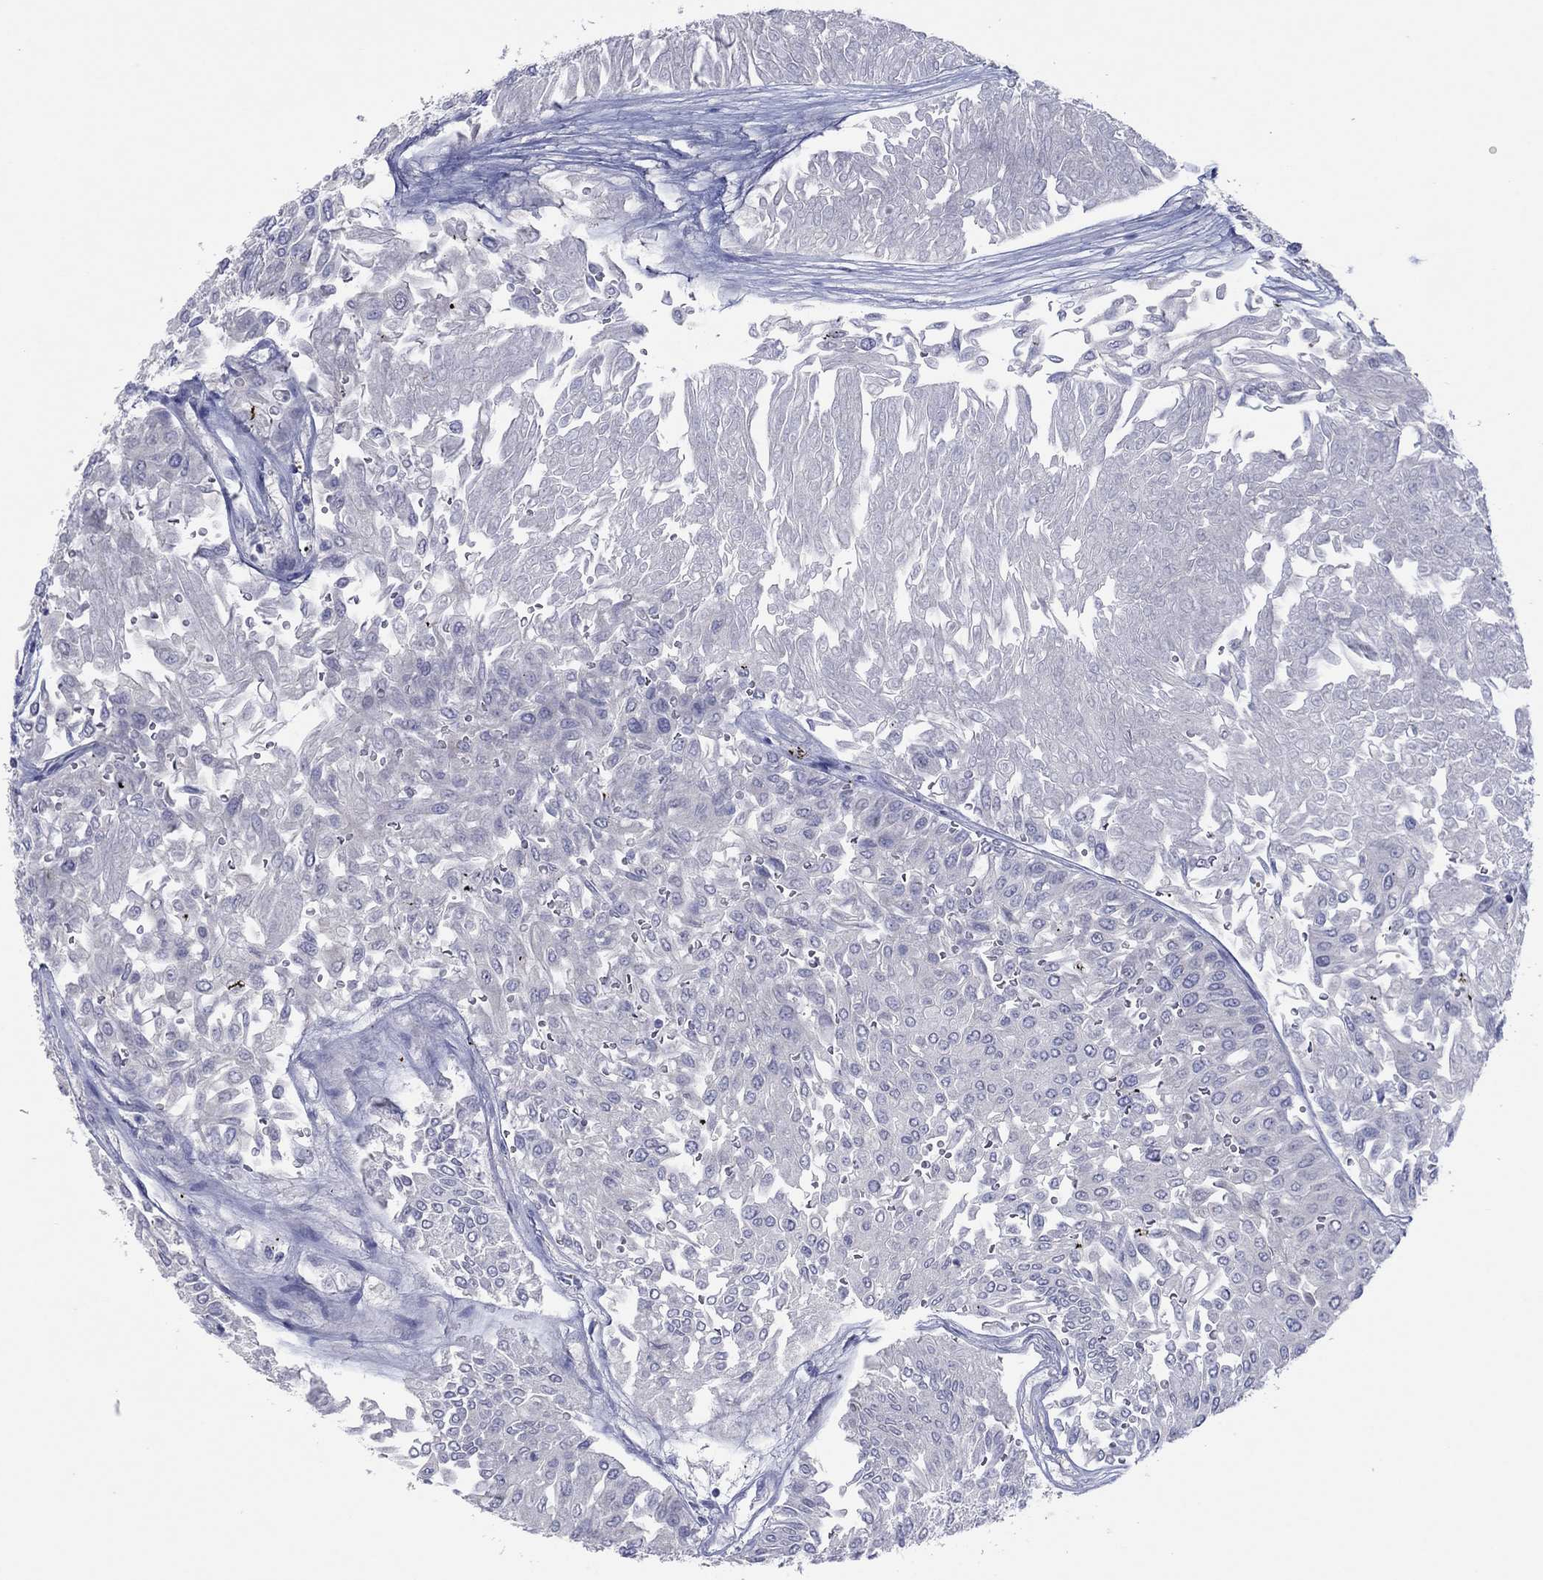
{"staining": {"intensity": "negative", "quantity": "none", "location": "none"}, "tissue": "urothelial cancer", "cell_type": "Tumor cells", "image_type": "cancer", "snomed": [{"axis": "morphology", "description": "Urothelial carcinoma, Low grade"}, {"axis": "topography", "description": "Urinary bladder"}], "caption": "This is a photomicrograph of immunohistochemistry (IHC) staining of low-grade urothelial carcinoma, which shows no positivity in tumor cells. Nuclei are stained in blue.", "gene": "PLCL2", "patient": {"sex": "male", "age": 67}}